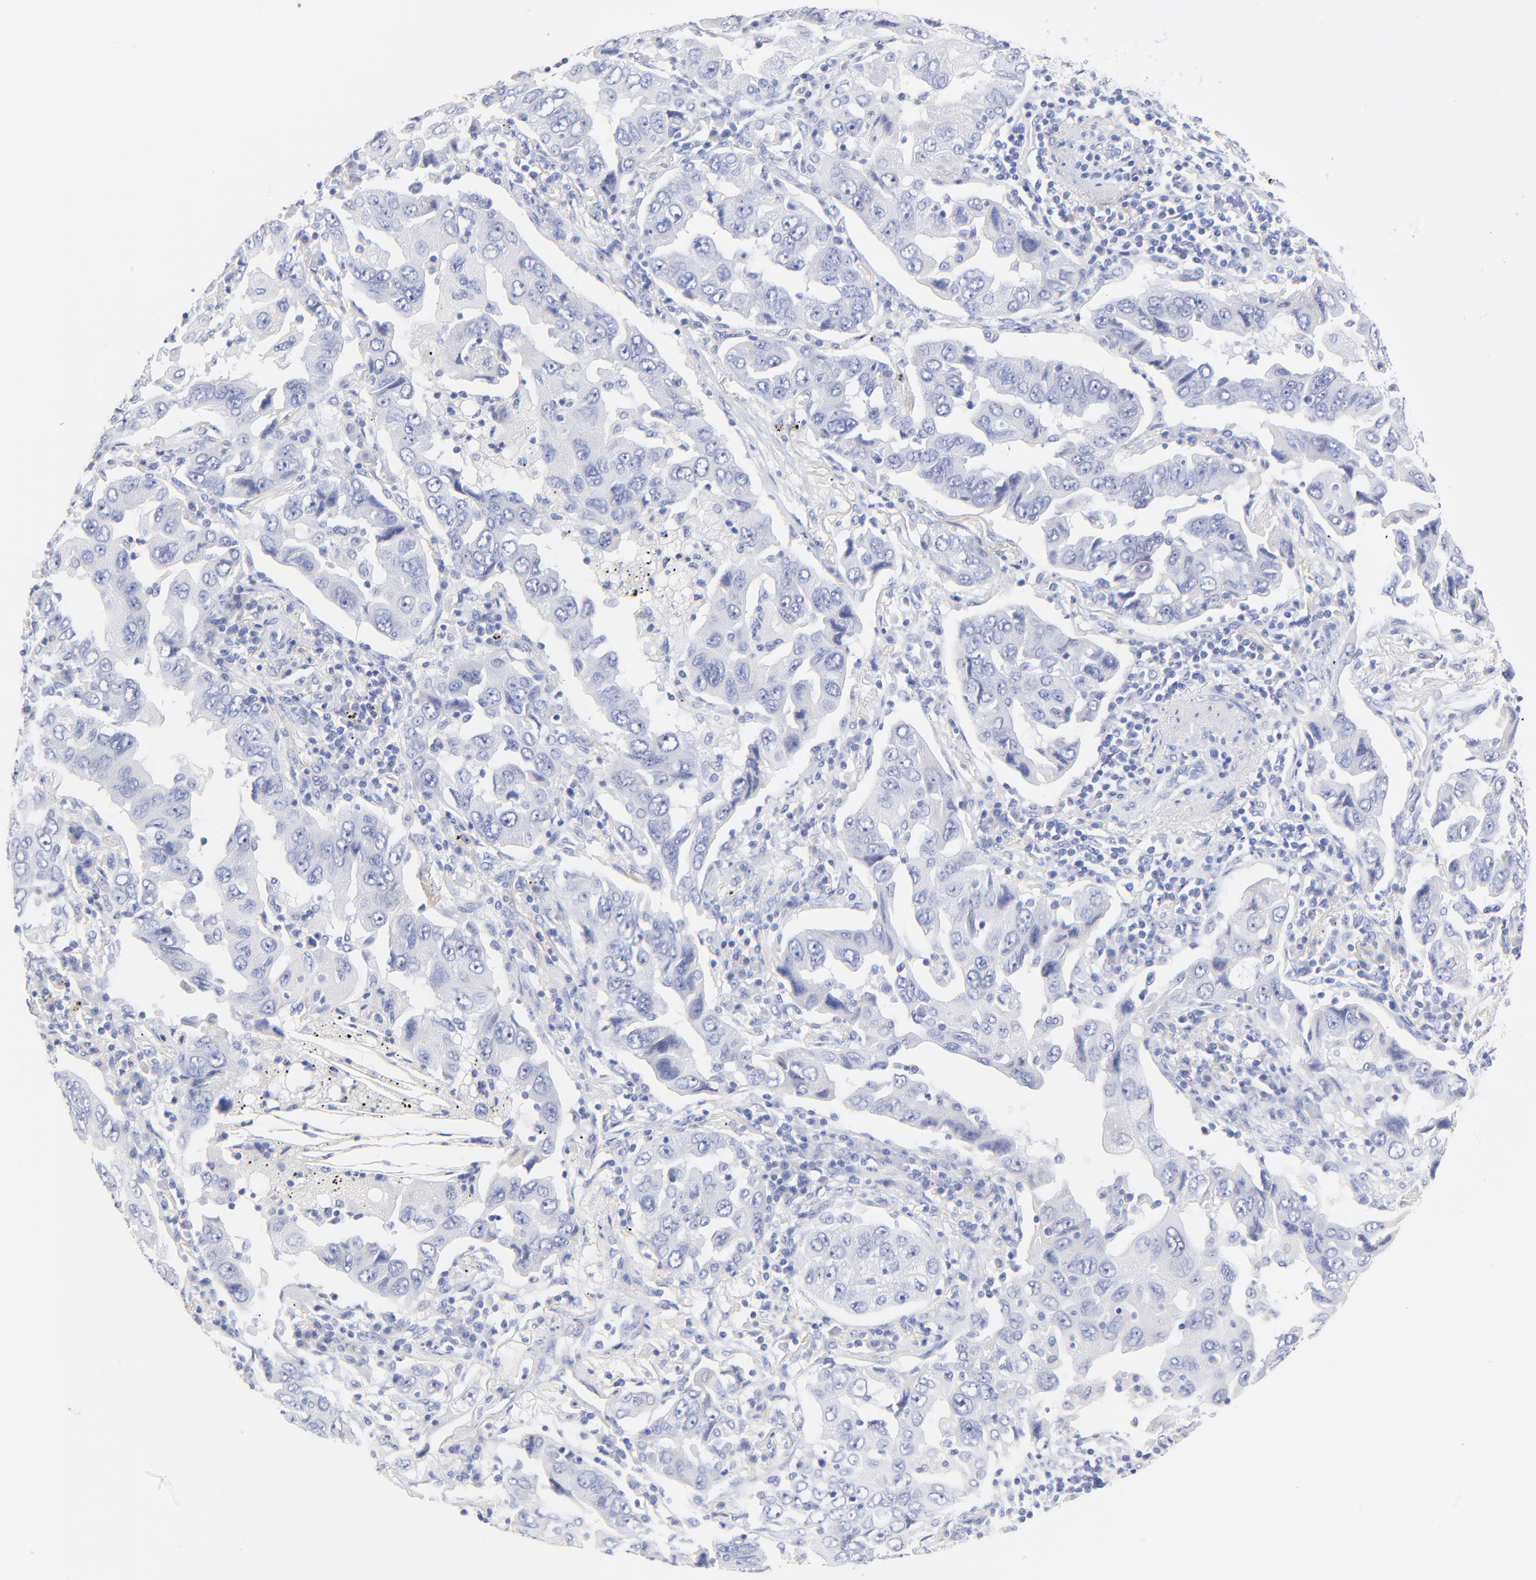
{"staining": {"intensity": "negative", "quantity": "none", "location": "none"}, "tissue": "lung cancer", "cell_type": "Tumor cells", "image_type": "cancer", "snomed": [{"axis": "morphology", "description": "Adenocarcinoma, NOS"}, {"axis": "topography", "description": "Lung"}], "caption": "Immunohistochemical staining of adenocarcinoma (lung) demonstrates no significant expression in tumor cells. Nuclei are stained in blue.", "gene": "SULT4A1", "patient": {"sex": "female", "age": 65}}